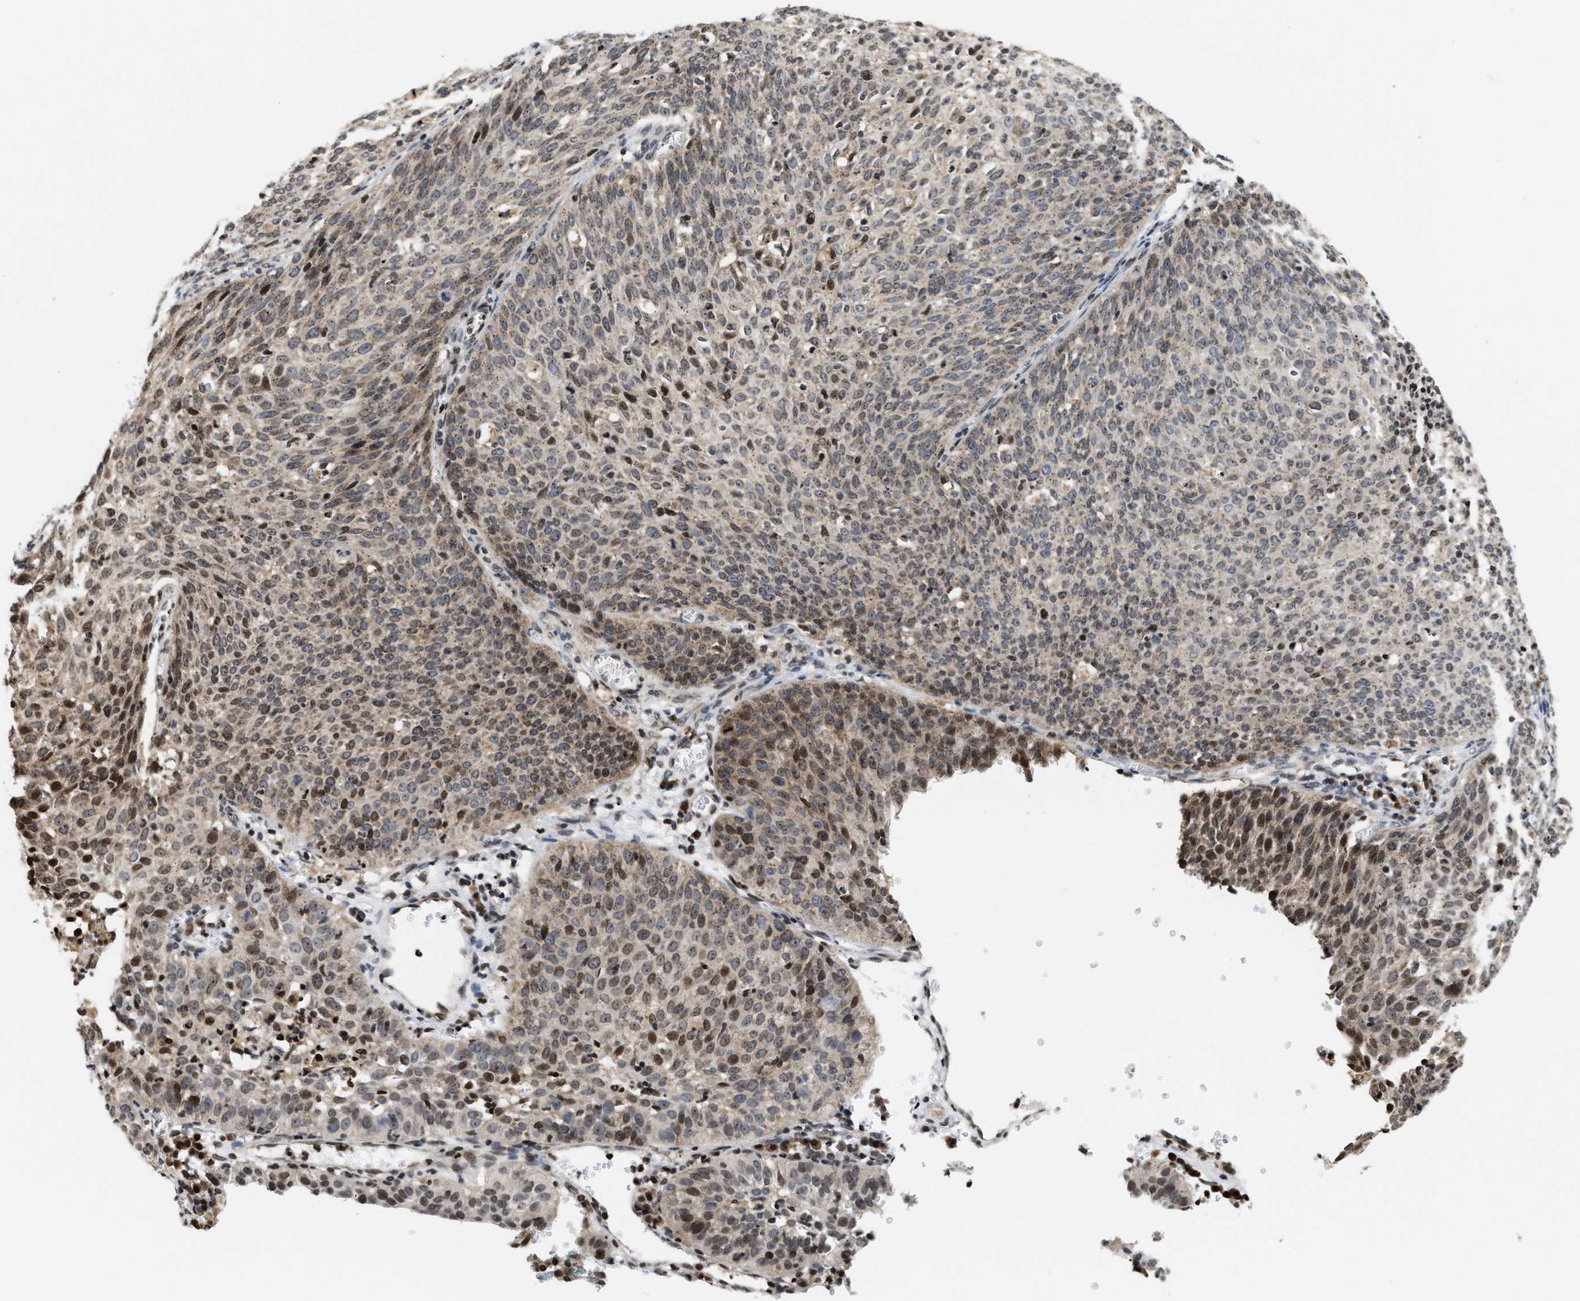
{"staining": {"intensity": "moderate", "quantity": ">75%", "location": "cytoplasmic/membranous,nuclear"}, "tissue": "cervical cancer", "cell_type": "Tumor cells", "image_type": "cancer", "snomed": [{"axis": "morphology", "description": "Squamous cell carcinoma, NOS"}, {"axis": "topography", "description": "Cervix"}], "caption": "The immunohistochemical stain highlights moderate cytoplasmic/membranous and nuclear staining in tumor cells of cervical cancer (squamous cell carcinoma) tissue.", "gene": "PDZD2", "patient": {"sex": "female", "age": 38}}